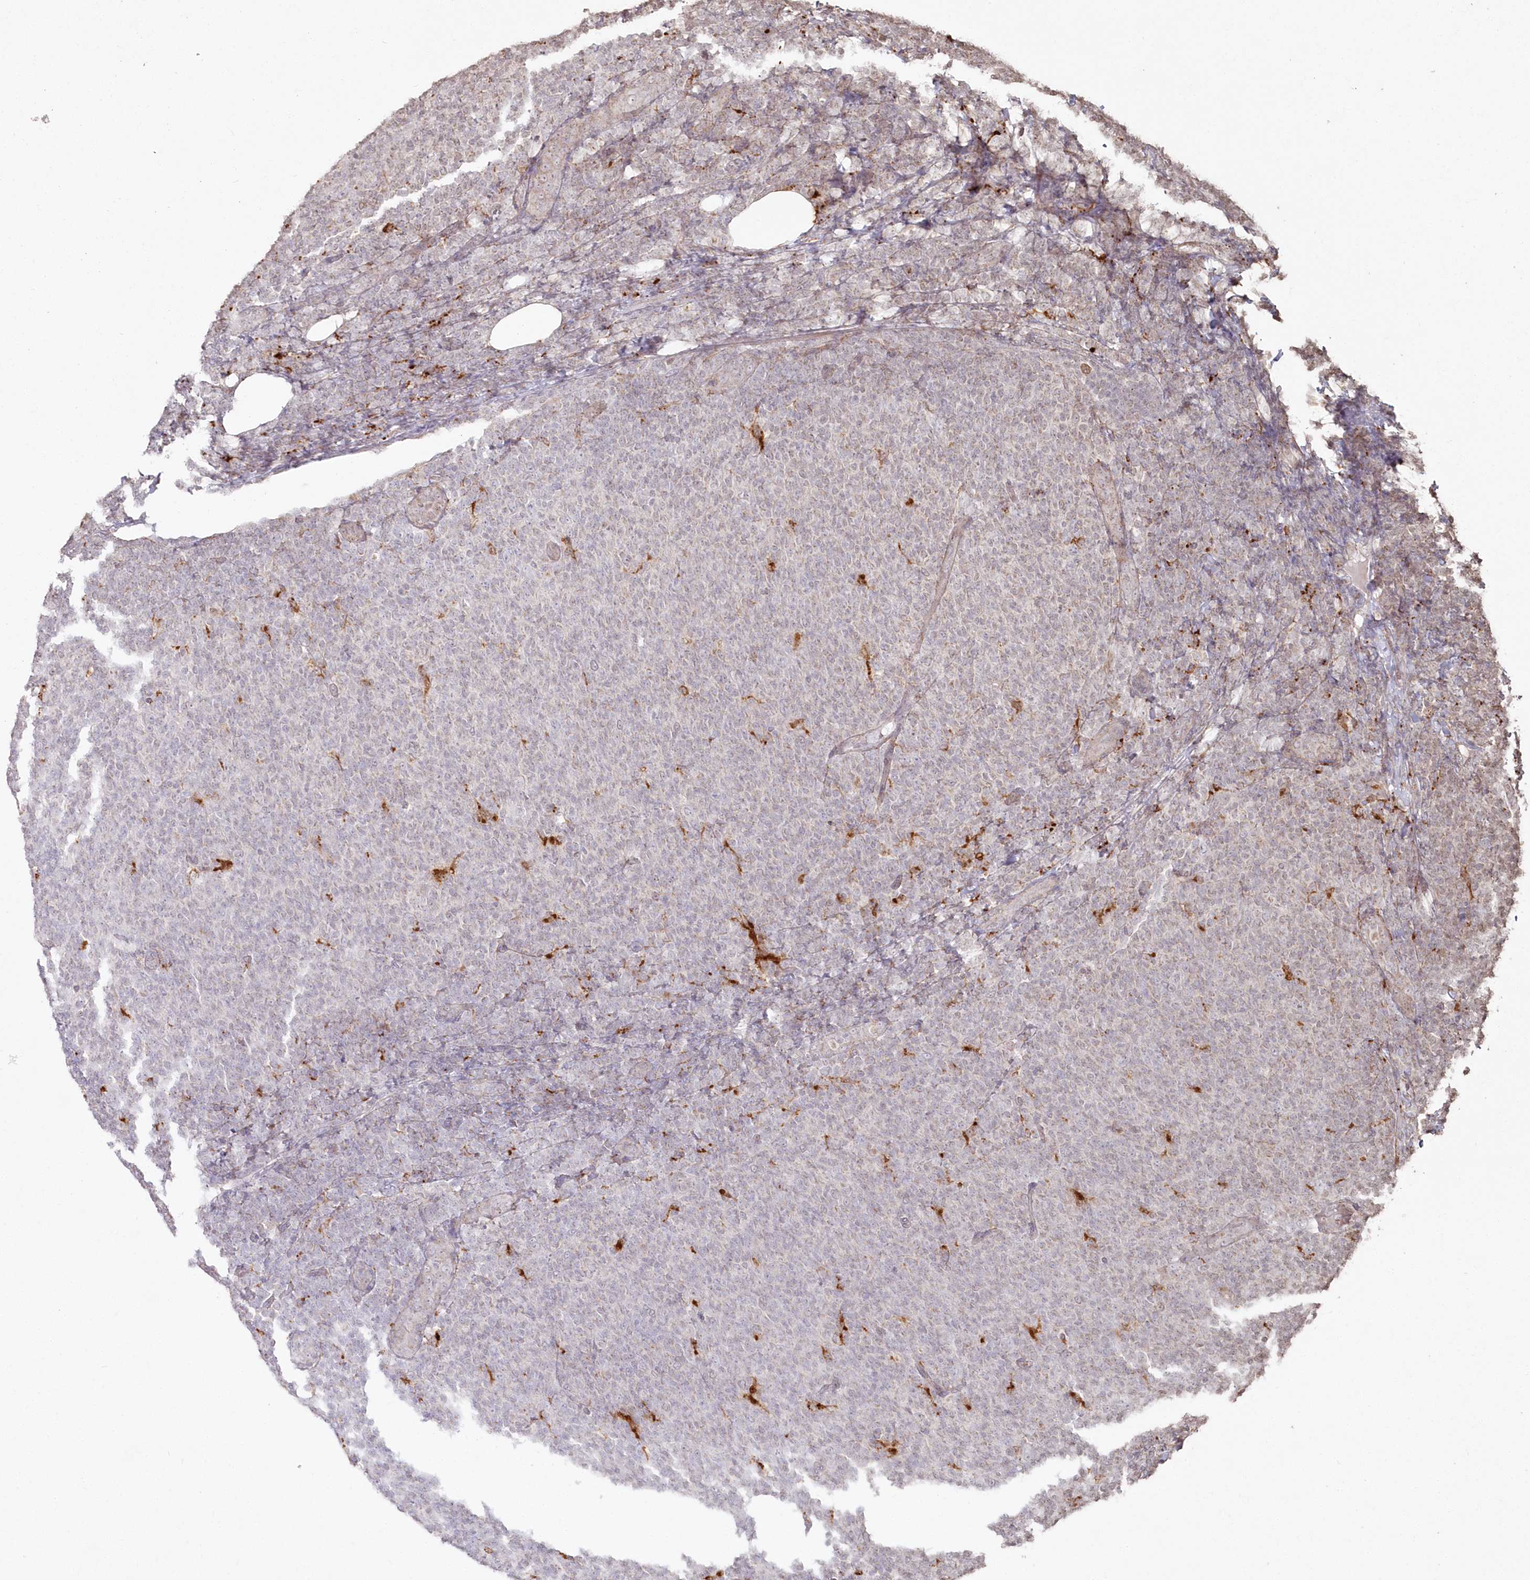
{"staining": {"intensity": "negative", "quantity": "none", "location": "none"}, "tissue": "lymphoma", "cell_type": "Tumor cells", "image_type": "cancer", "snomed": [{"axis": "morphology", "description": "Malignant lymphoma, non-Hodgkin's type, Low grade"}, {"axis": "topography", "description": "Lymph node"}], "caption": "Immunohistochemical staining of lymphoma demonstrates no significant expression in tumor cells. (DAB (3,3'-diaminobenzidine) IHC visualized using brightfield microscopy, high magnification).", "gene": "ARSB", "patient": {"sex": "male", "age": 66}}